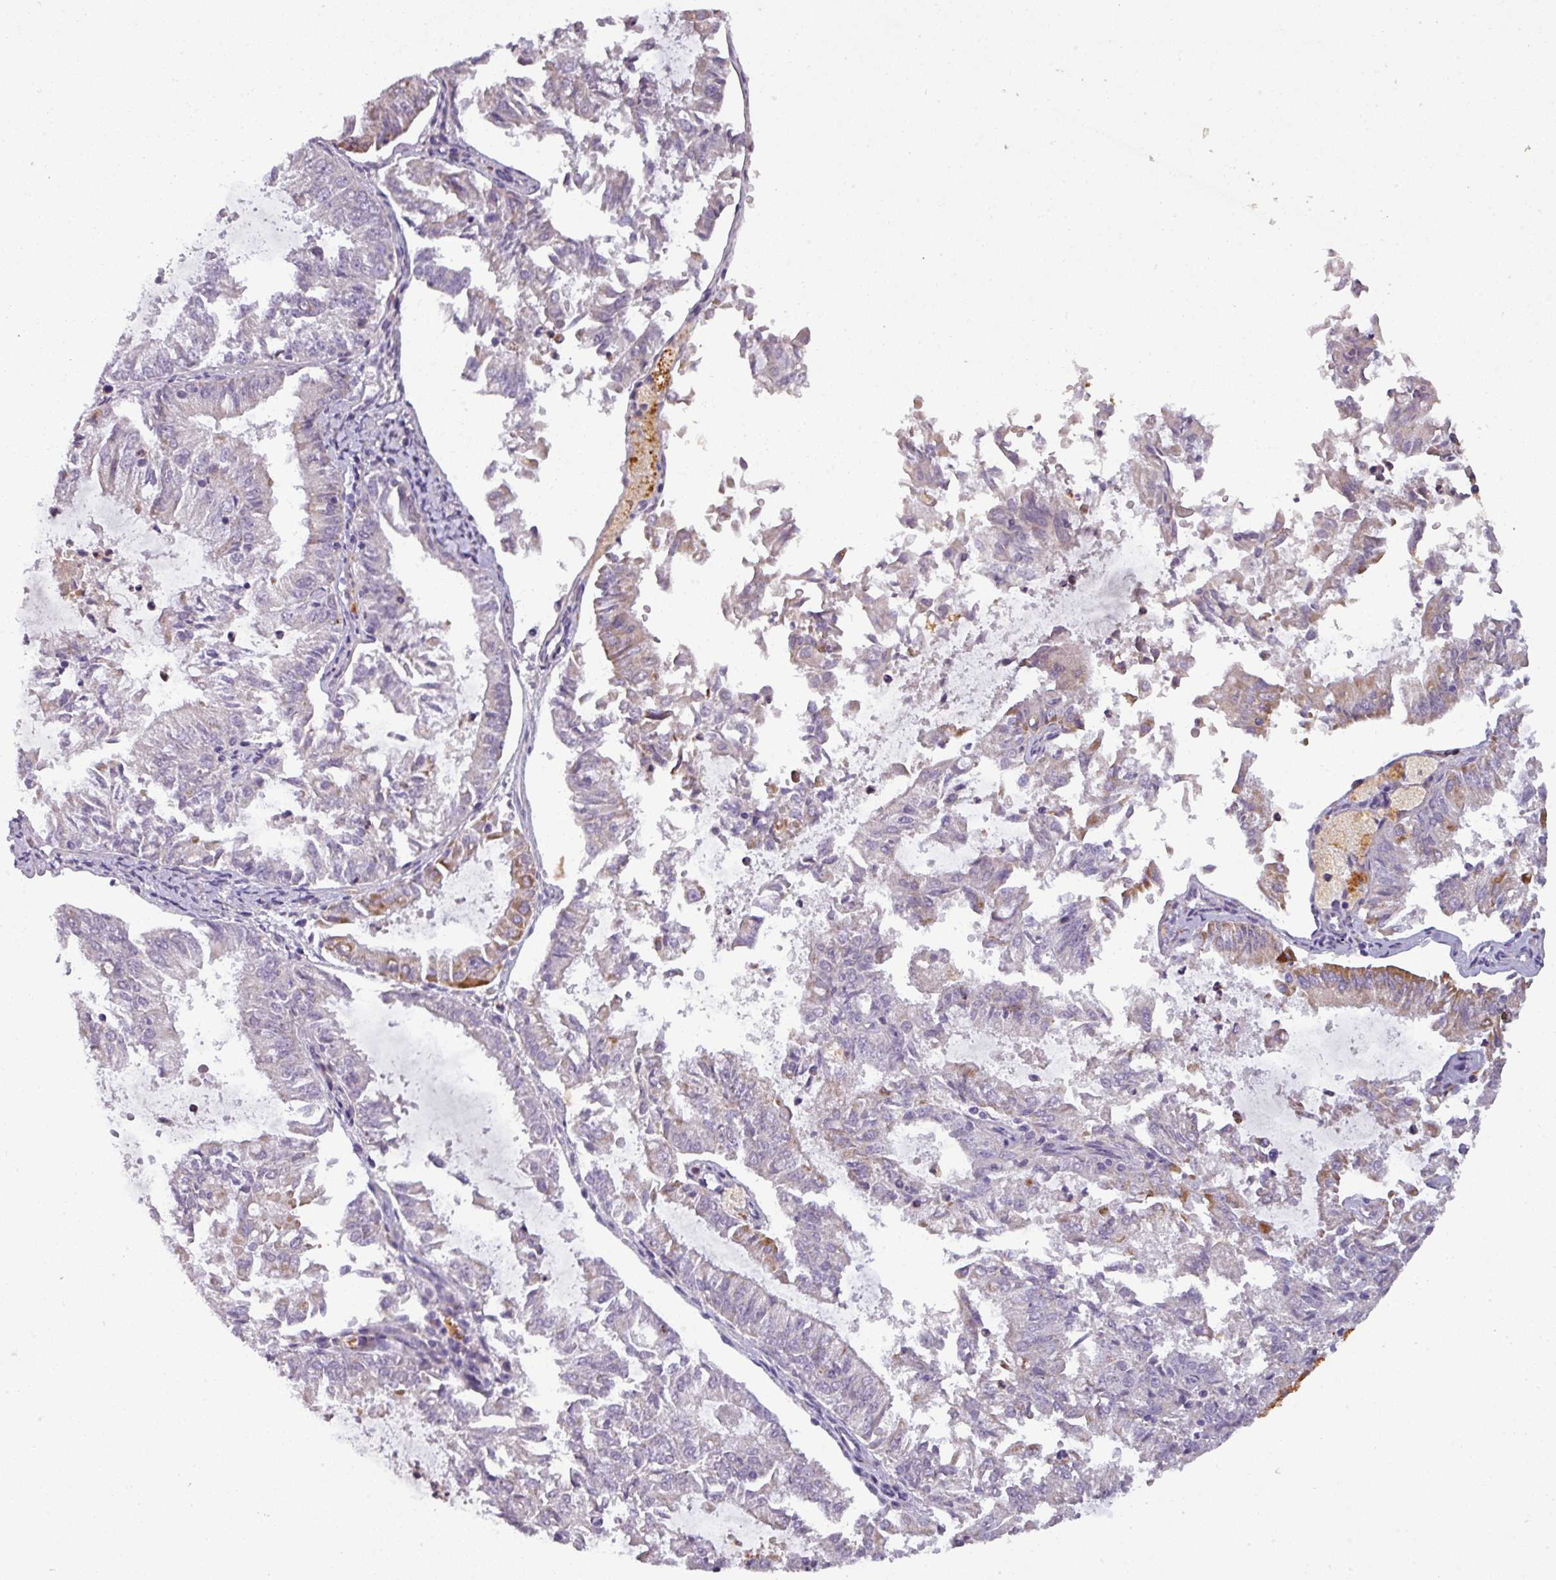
{"staining": {"intensity": "moderate", "quantity": "<25%", "location": "cytoplasmic/membranous"}, "tissue": "endometrial cancer", "cell_type": "Tumor cells", "image_type": "cancer", "snomed": [{"axis": "morphology", "description": "Adenocarcinoma, NOS"}, {"axis": "topography", "description": "Endometrium"}], "caption": "Protein expression analysis of human endometrial cancer (adenocarcinoma) reveals moderate cytoplasmic/membranous staining in about <25% of tumor cells.", "gene": "PNMA6A", "patient": {"sex": "female", "age": 57}}